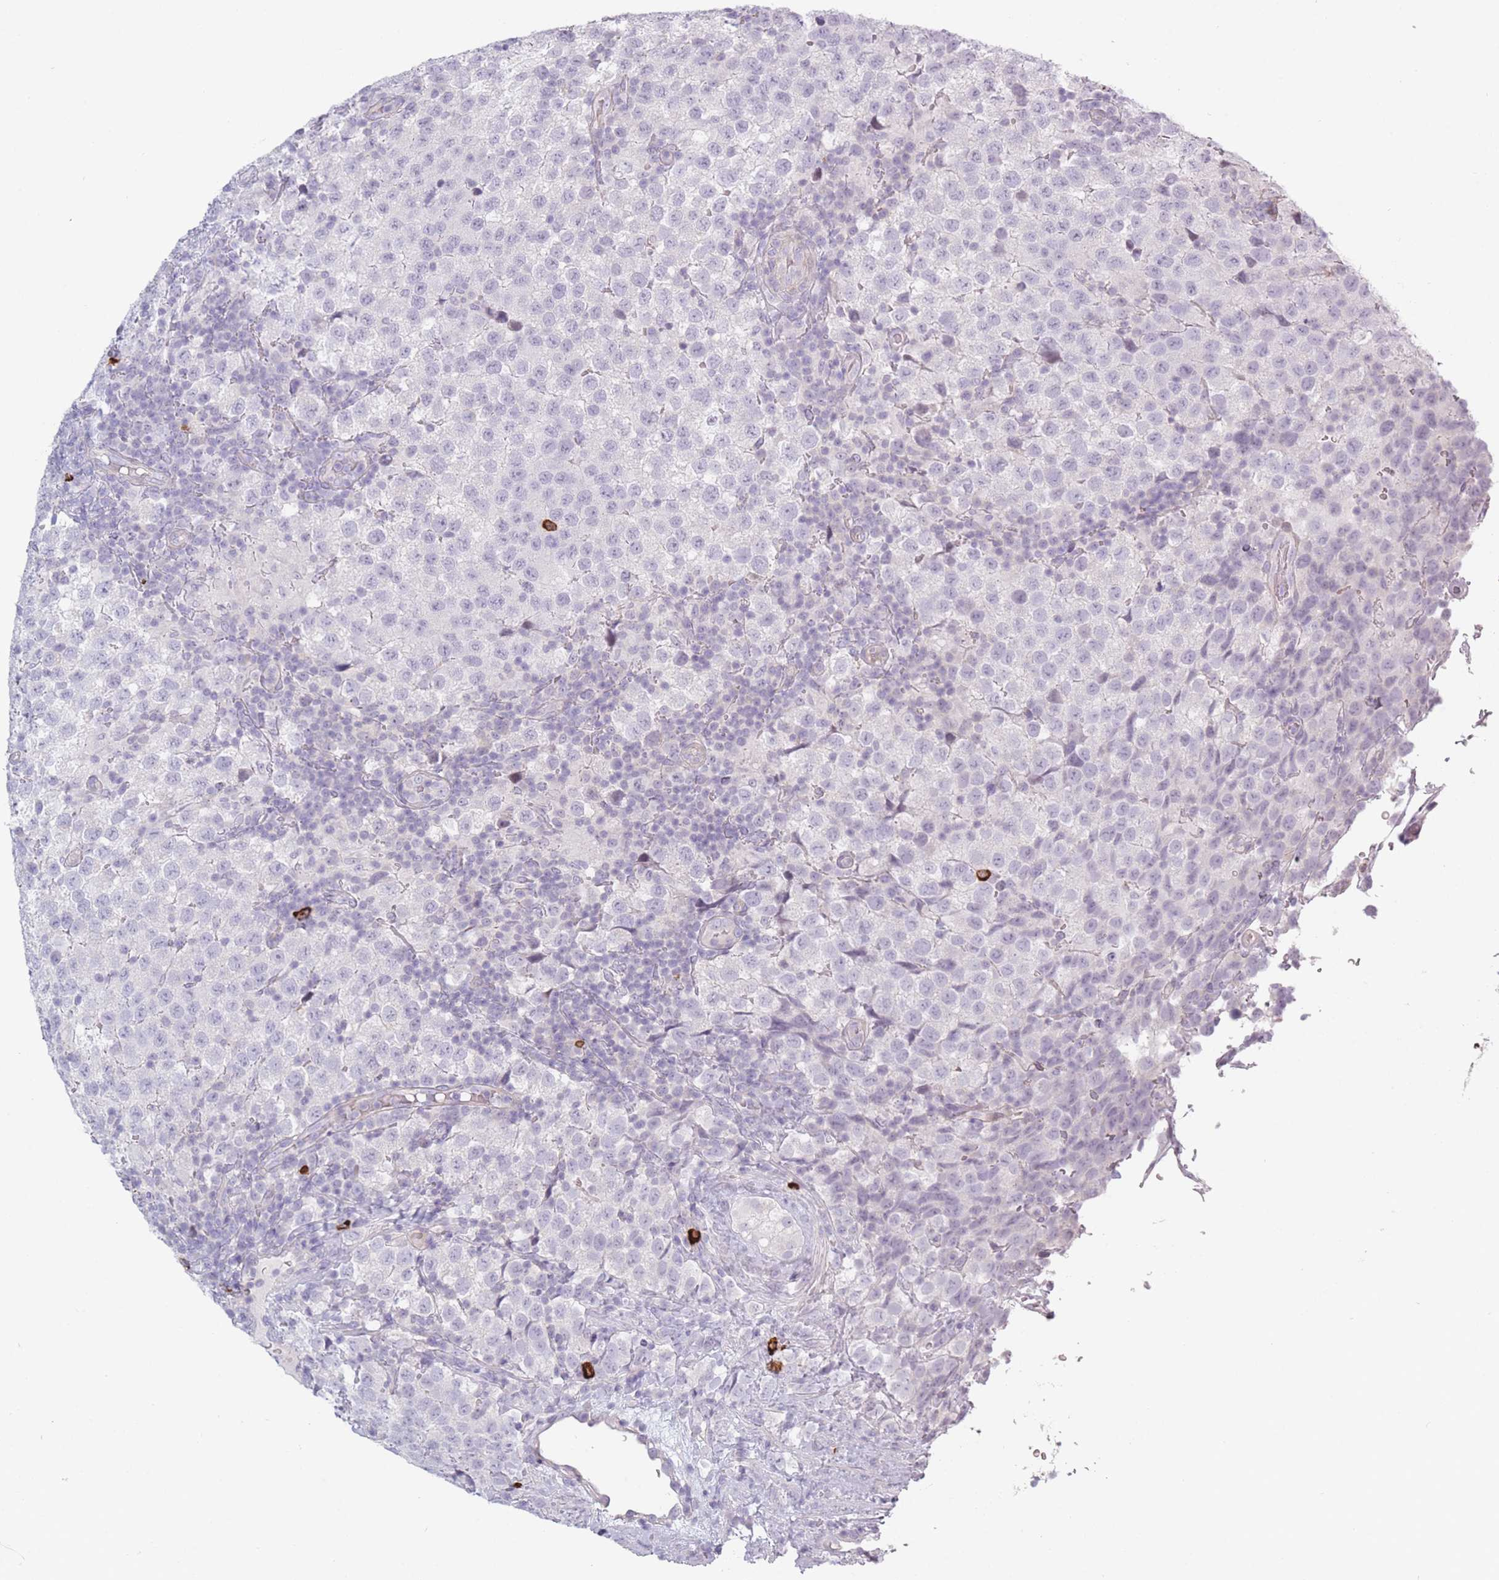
{"staining": {"intensity": "negative", "quantity": "none", "location": "none"}, "tissue": "testis cancer", "cell_type": "Tumor cells", "image_type": "cancer", "snomed": [{"axis": "morphology", "description": "Seminoma, NOS"}, {"axis": "topography", "description": "Testis"}], "caption": "Tumor cells show no significant positivity in seminoma (testis).", "gene": "PLEKHG2", "patient": {"sex": "male", "age": 34}}